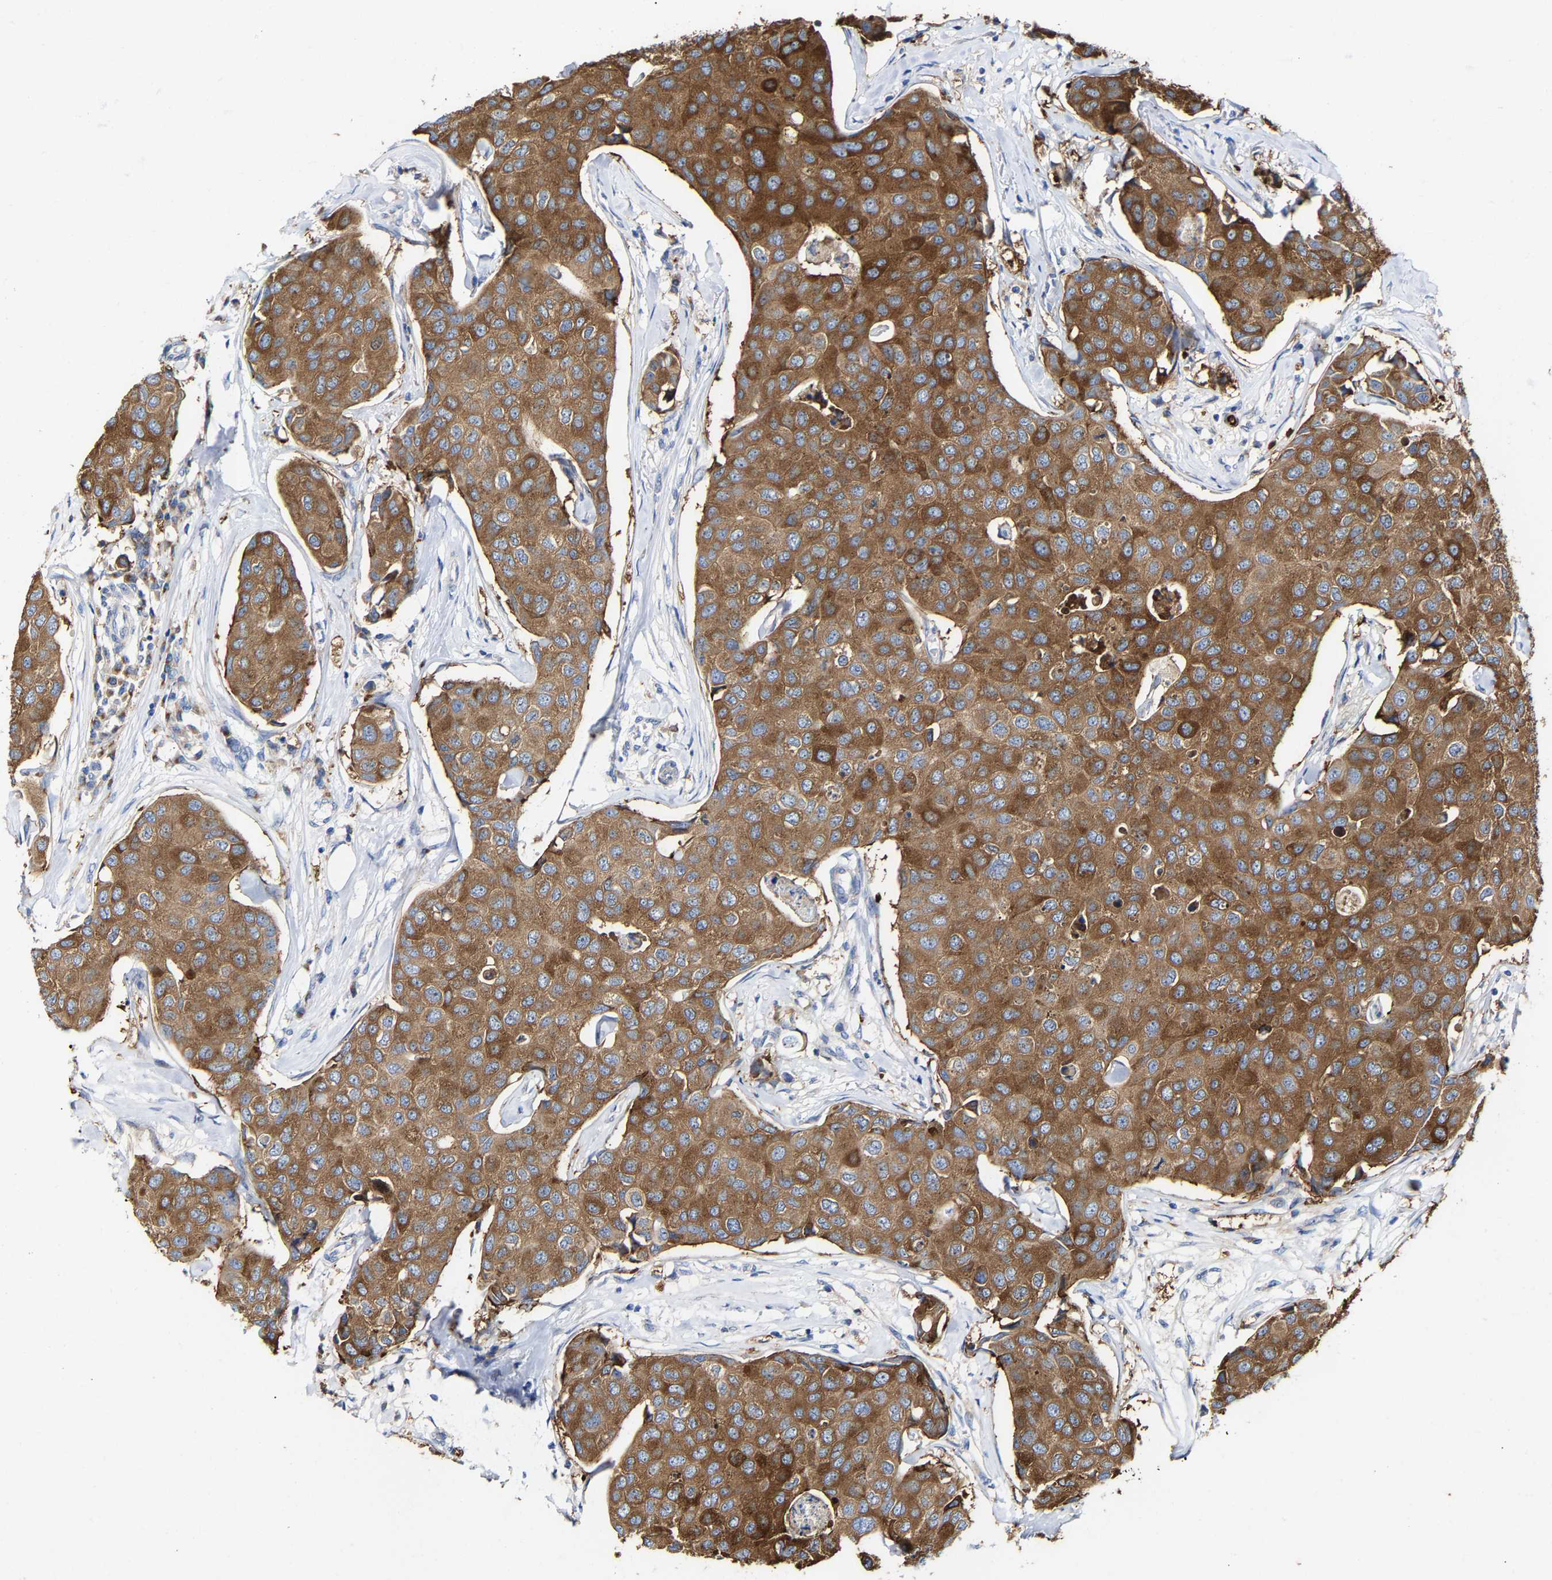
{"staining": {"intensity": "moderate", "quantity": ">75%", "location": "cytoplasmic/membranous"}, "tissue": "breast cancer", "cell_type": "Tumor cells", "image_type": "cancer", "snomed": [{"axis": "morphology", "description": "Duct carcinoma"}, {"axis": "topography", "description": "Breast"}], "caption": "A brown stain highlights moderate cytoplasmic/membranous expression of a protein in breast cancer (infiltrating ductal carcinoma) tumor cells.", "gene": "PPP1R15A", "patient": {"sex": "female", "age": 80}}